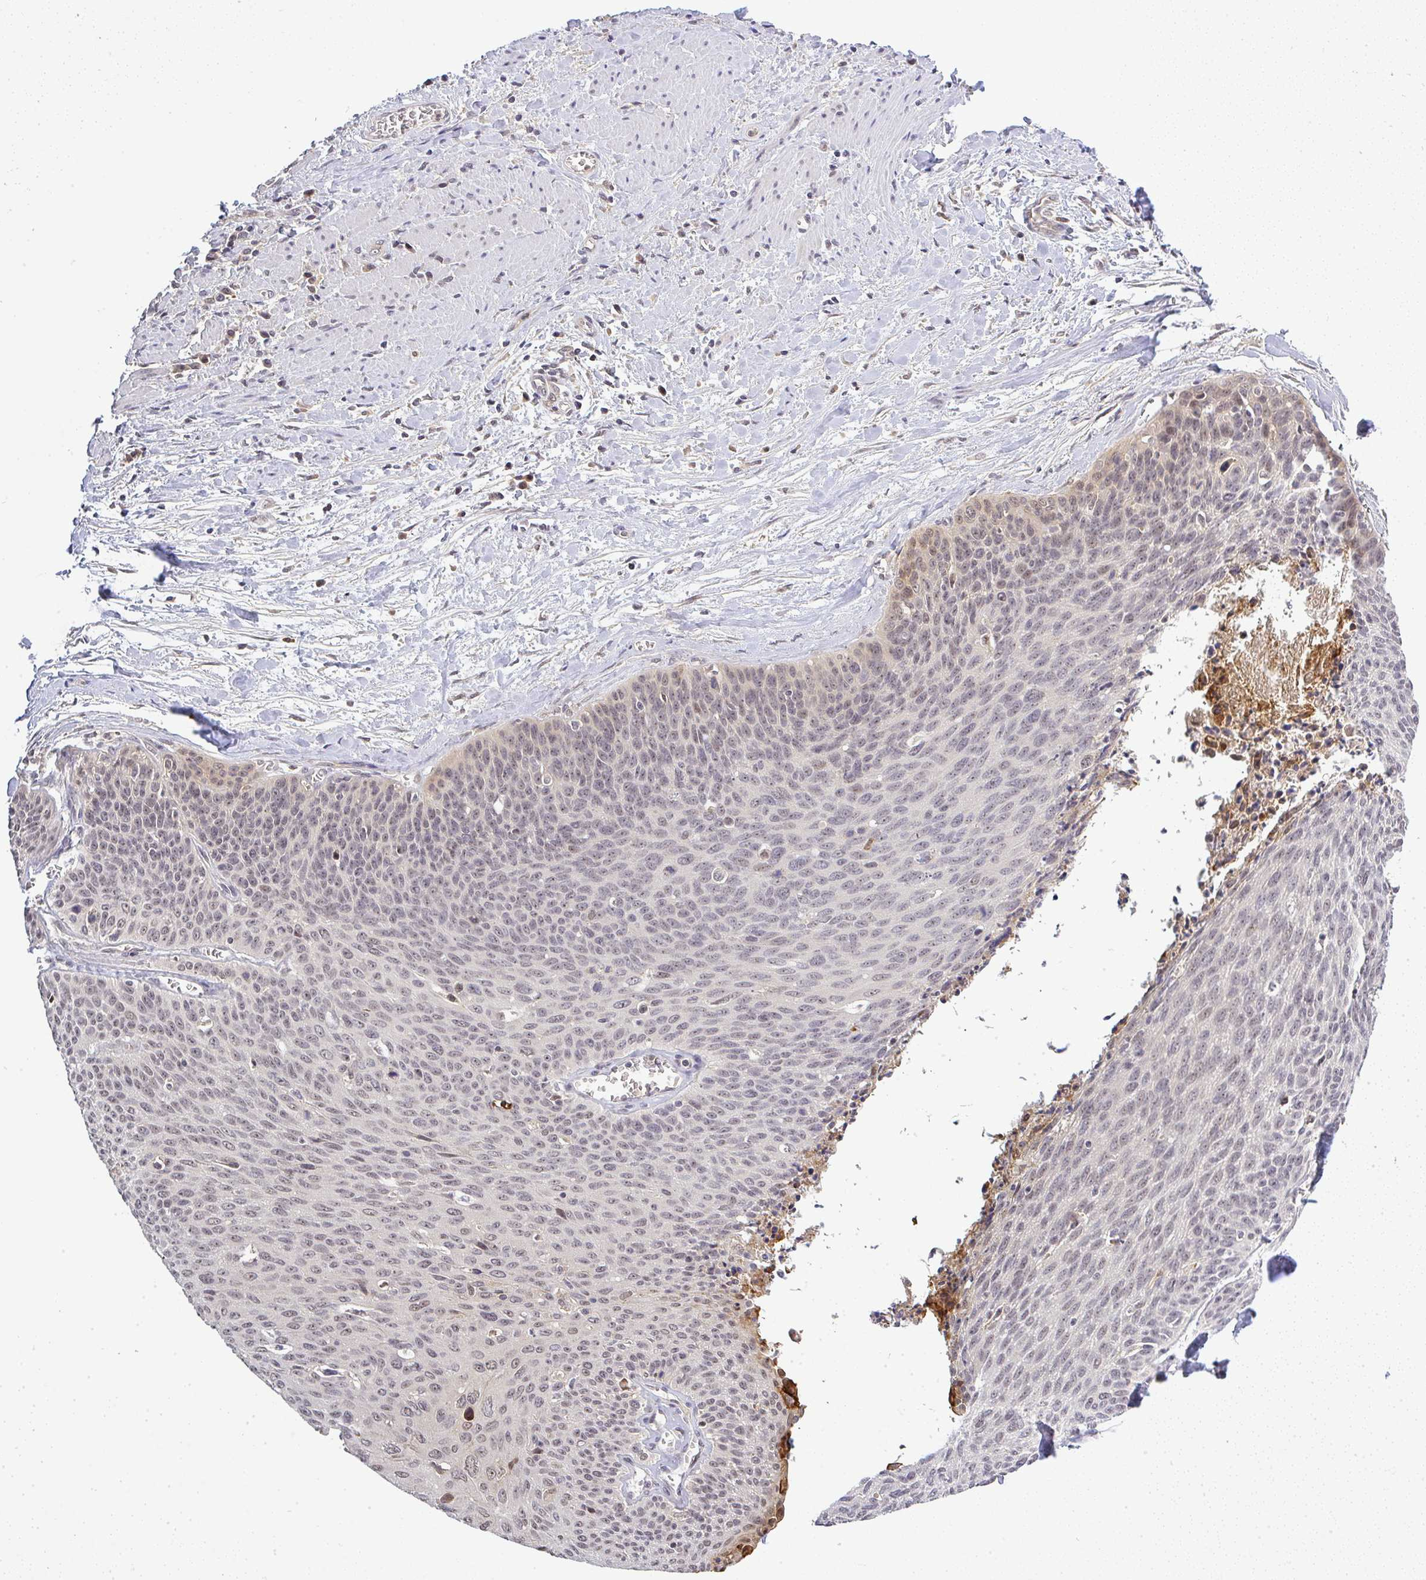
{"staining": {"intensity": "weak", "quantity": "<25%", "location": "cytoplasmic/membranous,nuclear"}, "tissue": "cervical cancer", "cell_type": "Tumor cells", "image_type": "cancer", "snomed": [{"axis": "morphology", "description": "Squamous cell carcinoma, NOS"}, {"axis": "topography", "description": "Cervix"}], "caption": "Tumor cells show no significant staining in cervical cancer (squamous cell carcinoma).", "gene": "FAM153A", "patient": {"sex": "female", "age": 55}}